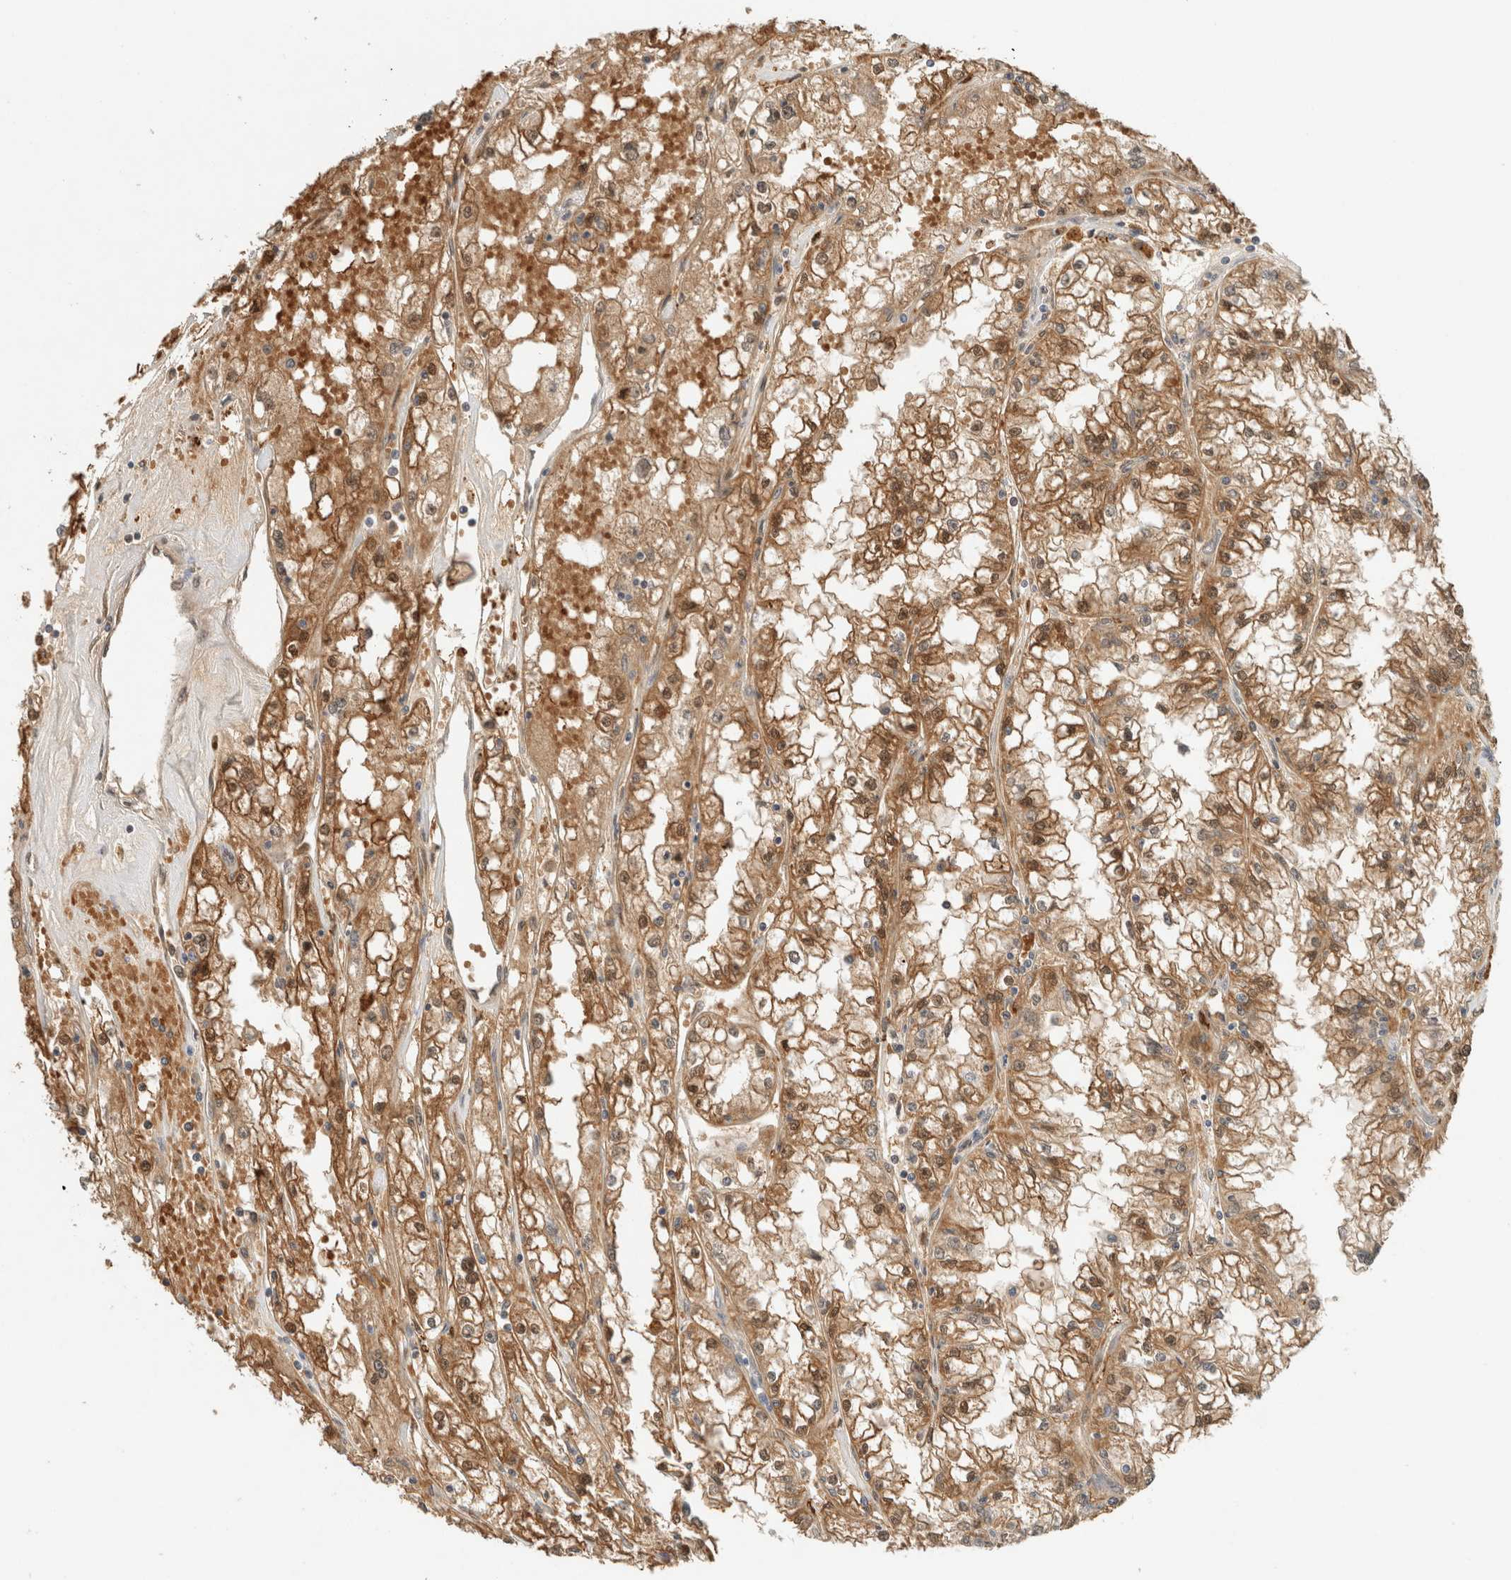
{"staining": {"intensity": "moderate", "quantity": ">75%", "location": "cytoplasmic/membranous,nuclear"}, "tissue": "renal cancer", "cell_type": "Tumor cells", "image_type": "cancer", "snomed": [{"axis": "morphology", "description": "Adenocarcinoma, NOS"}, {"axis": "topography", "description": "Kidney"}], "caption": "Renal cancer stained for a protein exhibits moderate cytoplasmic/membranous and nuclear positivity in tumor cells.", "gene": "CA13", "patient": {"sex": "male", "age": 56}}